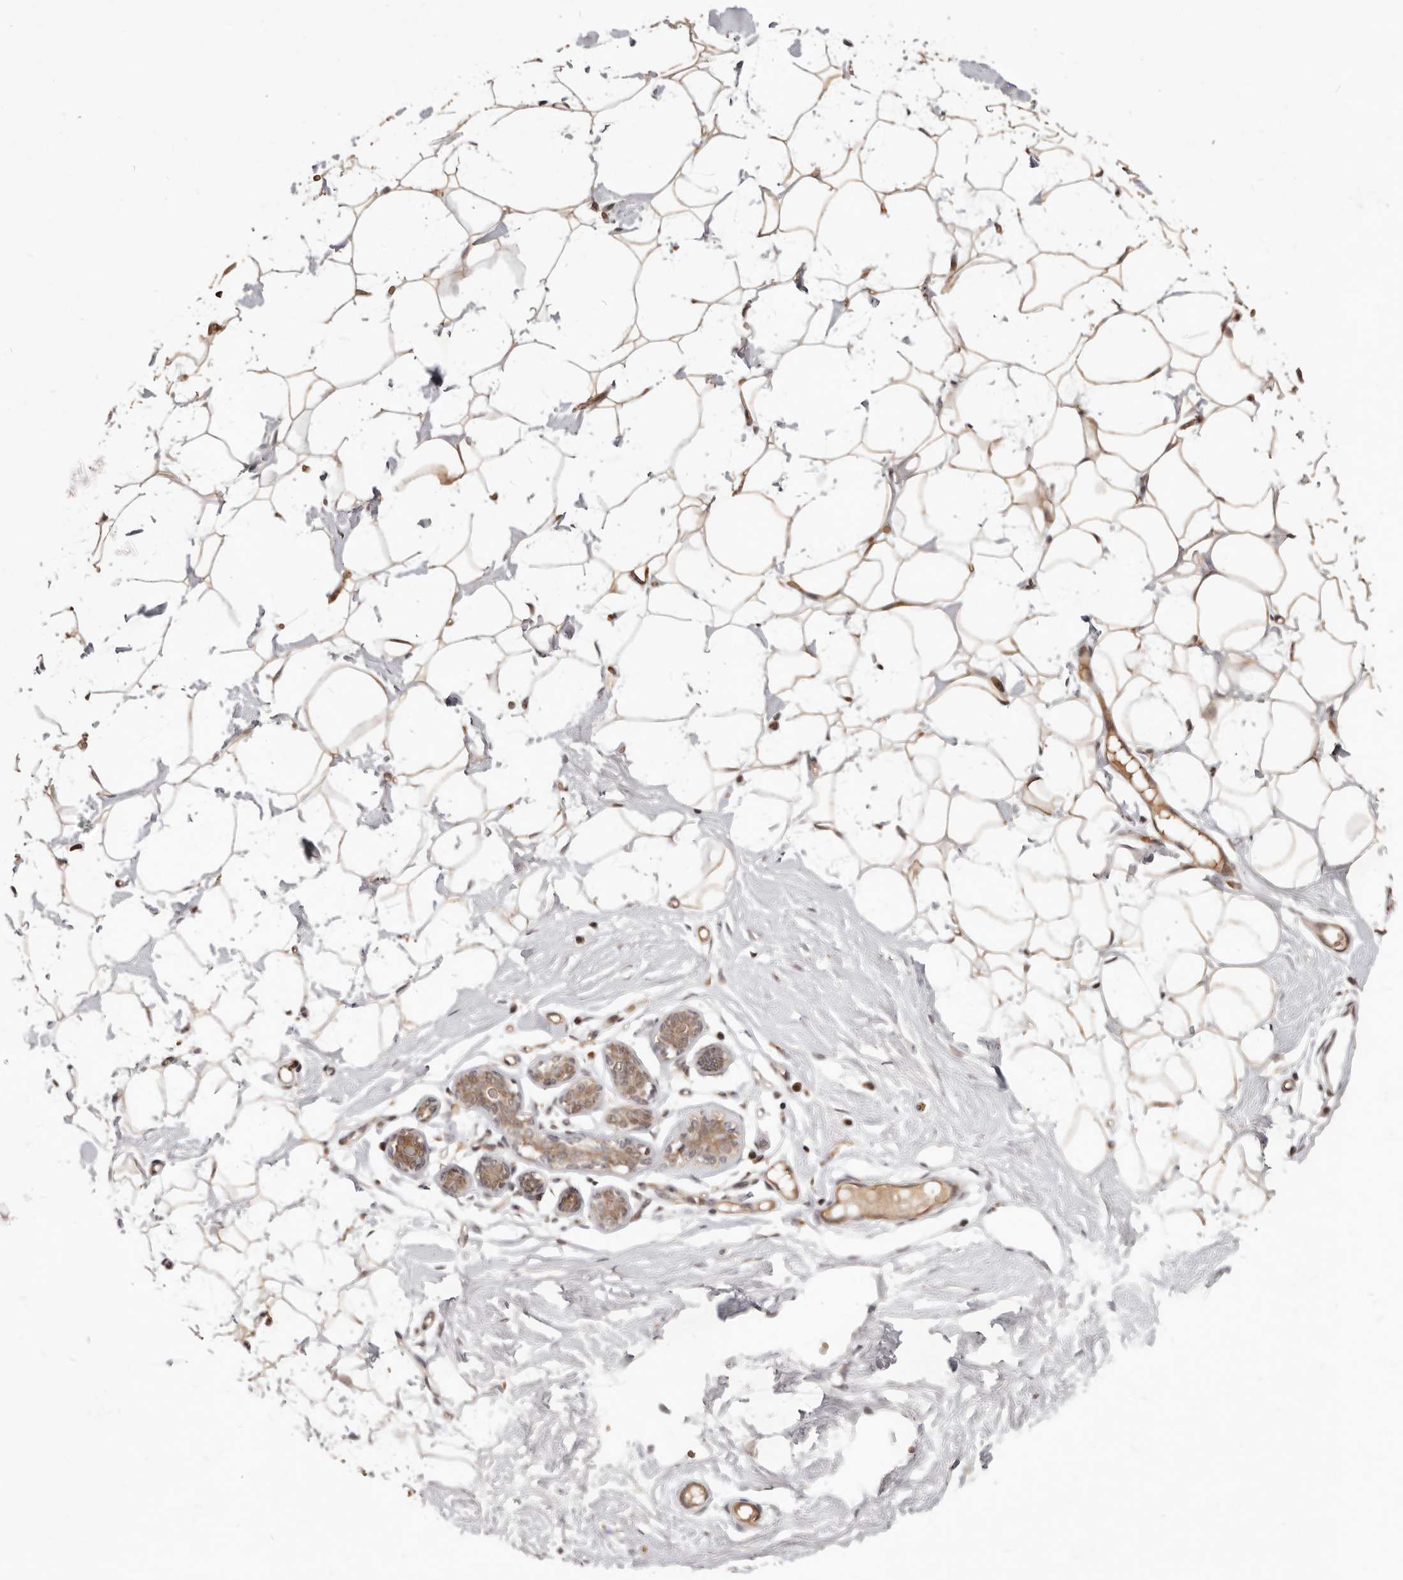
{"staining": {"intensity": "moderate", "quantity": ">75%", "location": "cytoplasmic/membranous"}, "tissue": "adipose tissue", "cell_type": "Adipocytes", "image_type": "normal", "snomed": [{"axis": "morphology", "description": "Normal tissue, NOS"}, {"axis": "topography", "description": "Breast"}], "caption": "Immunohistochemistry (IHC) histopathology image of normal adipose tissue: adipose tissue stained using IHC exhibits medium levels of moderate protein expression localized specifically in the cytoplasmic/membranous of adipocytes, appearing as a cytoplasmic/membranous brown color.", "gene": "NCOA3", "patient": {"sex": "female", "age": 23}}